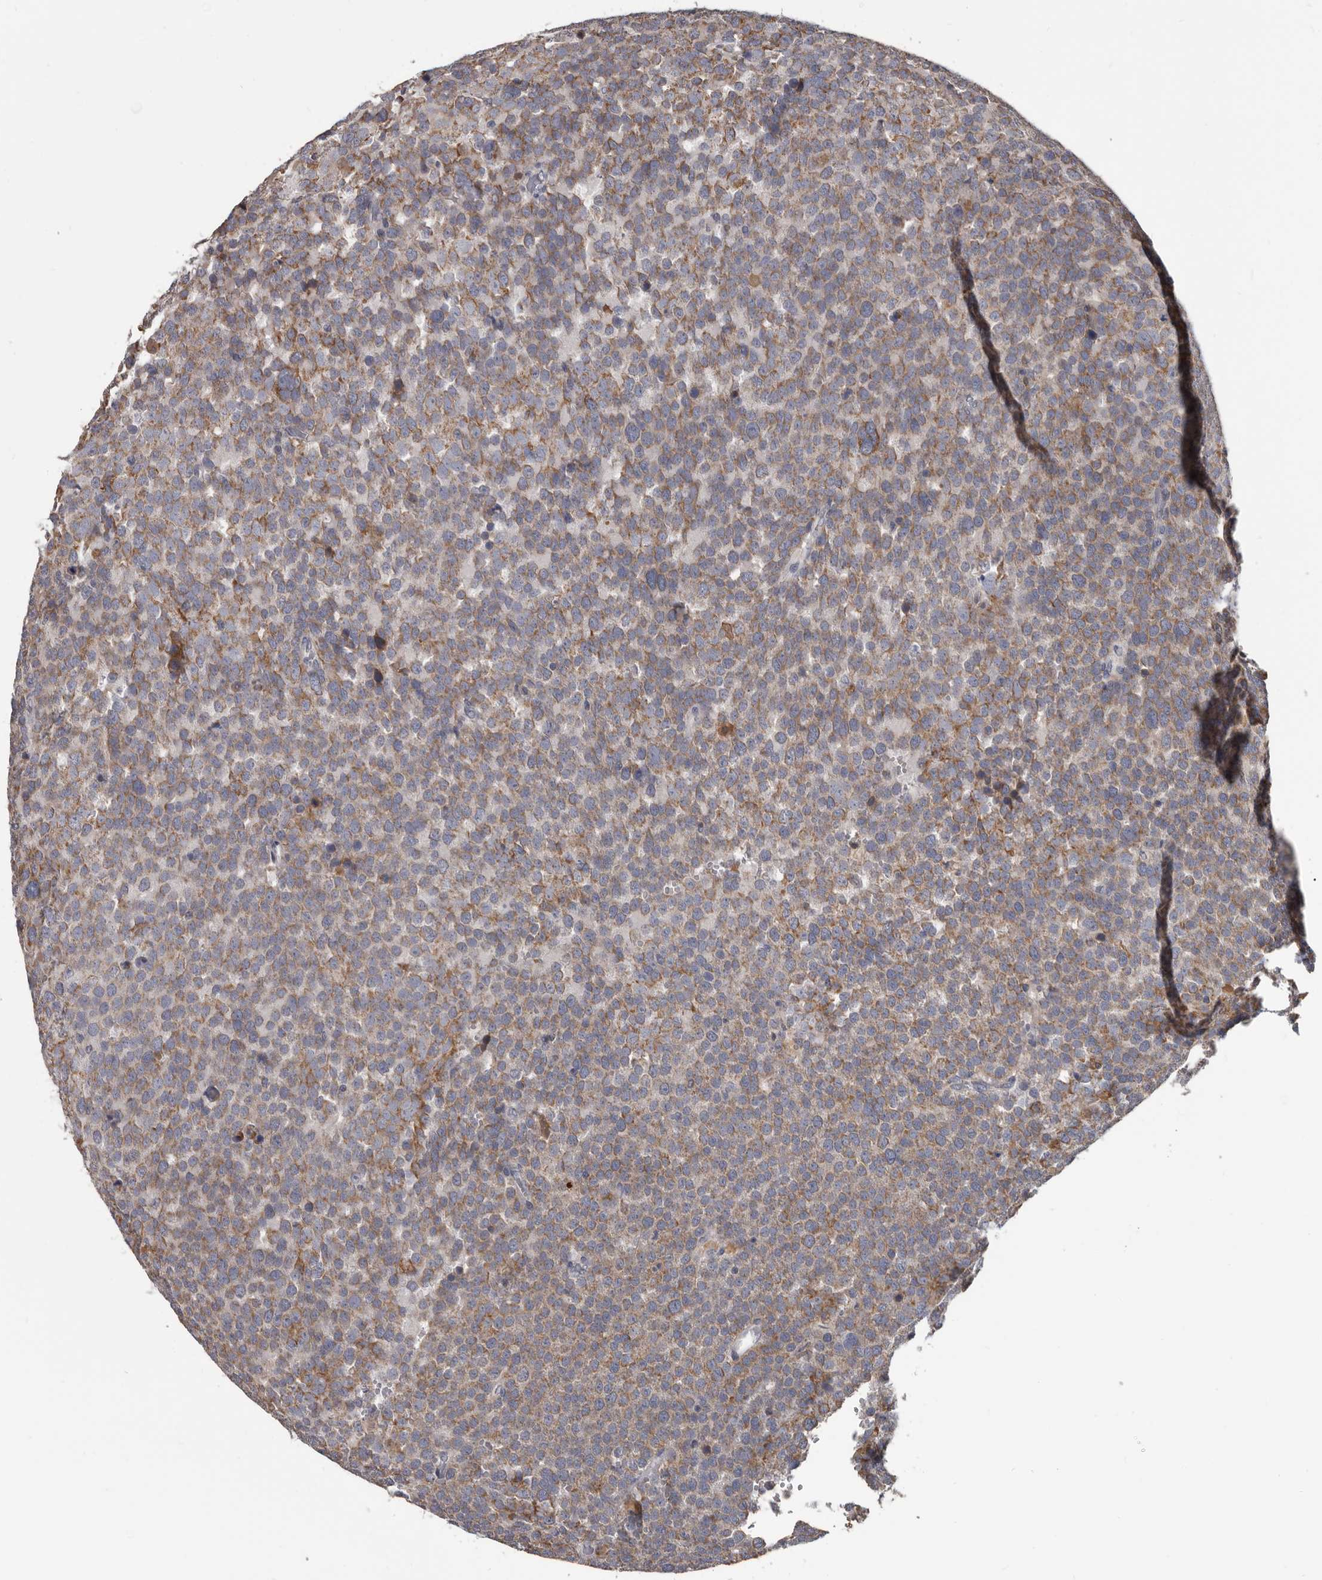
{"staining": {"intensity": "moderate", "quantity": ">75%", "location": "cytoplasmic/membranous"}, "tissue": "testis cancer", "cell_type": "Tumor cells", "image_type": "cancer", "snomed": [{"axis": "morphology", "description": "Seminoma, NOS"}, {"axis": "topography", "description": "Testis"}], "caption": "Moderate cytoplasmic/membranous protein positivity is seen in about >75% of tumor cells in seminoma (testis).", "gene": "ALDH5A1", "patient": {"sex": "male", "age": 71}}